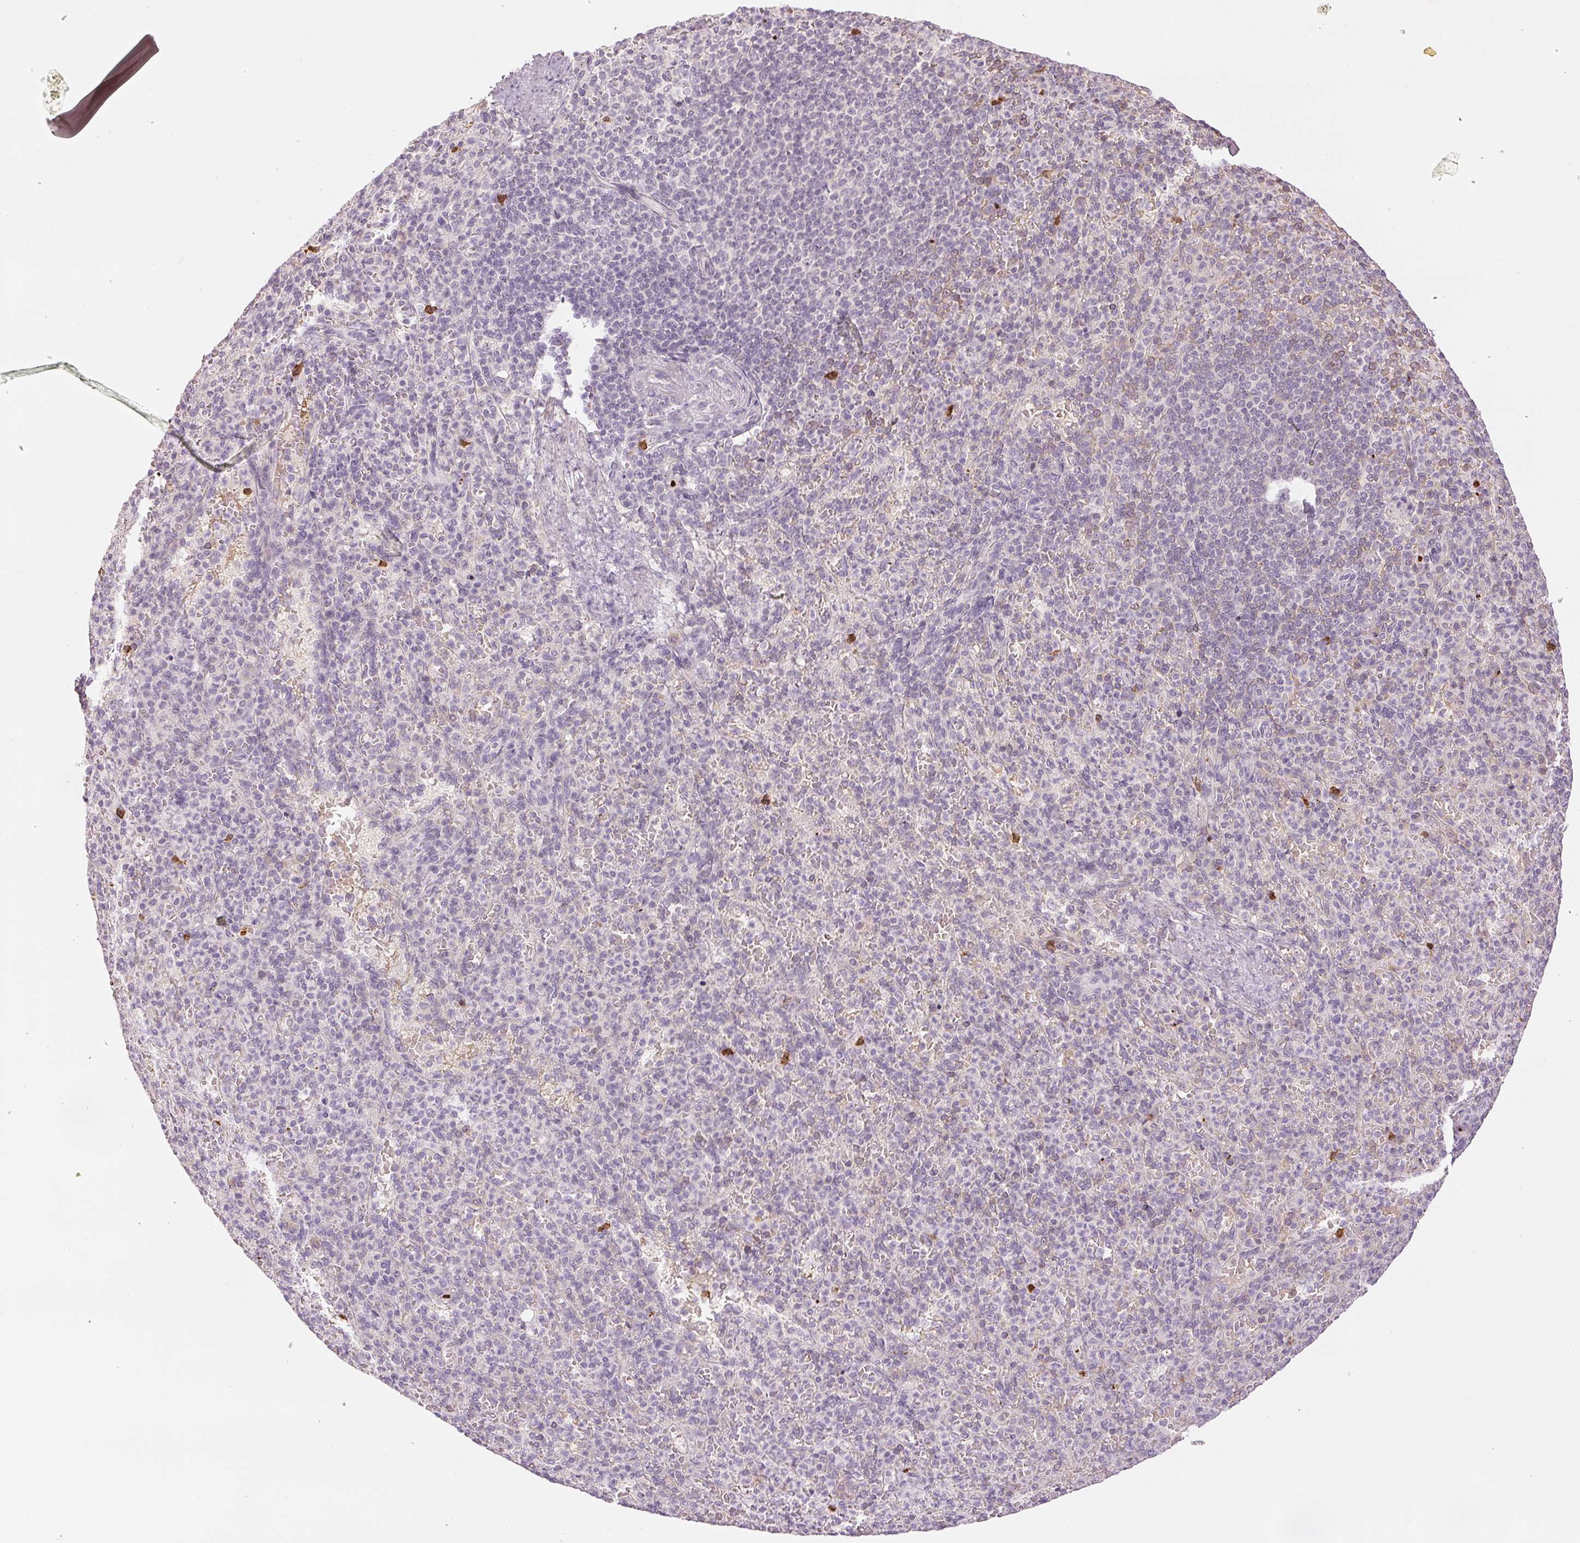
{"staining": {"intensity": "negative", "quantity": "none", "location": "none"}, "tissue": "spleen", "cell_type": "Cells in red pulp", "image_type": "normal", "snomed": [{"axis": "morphology", "description": "Normal tissue, NOS"}, {"axis": "topography", "description": "Spleen"}], "caption": "DAB (3,3'-diaminobenzidine) immunohistochemical staining of benign spleen reveals no significant expression in cells in red pulp.", "gene": "GZMA", "patient": {"sex": "female", "age": 74}}